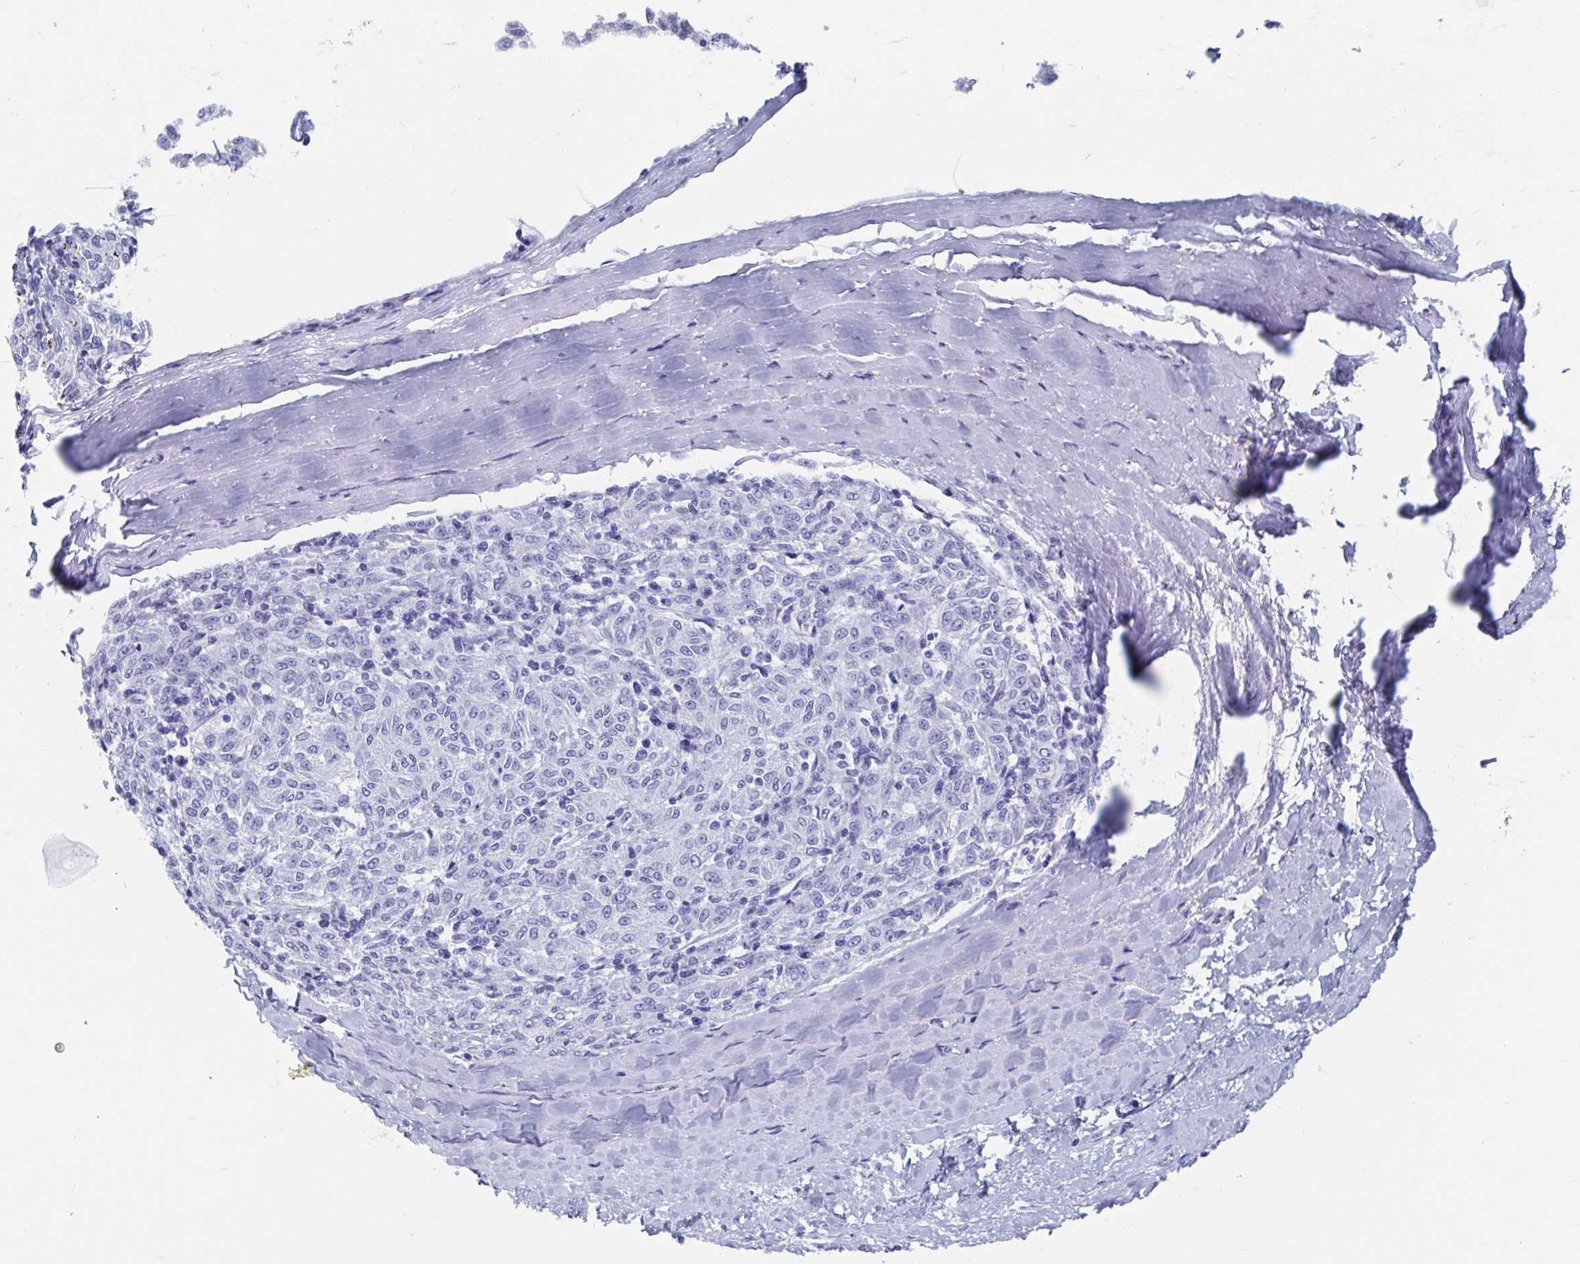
{"staining": {"intensity": "negative", "quantity": "none", "location": "none"}, "tissue": "melanoma", "cell_type": "Tumor cells", "image_type": "cancer", "snomed": [{"axis": "morphology", "description": "Malignant melanoma, NOS"}, {"axis": "topography", "description": "Skin"}], "caption": "The immunohistochemistry (IHC) image has no significant positivity in tumor cells of melanoma tissue.", "gene": "C10orf53", "patient": {"sex": "female", "age": 72}}